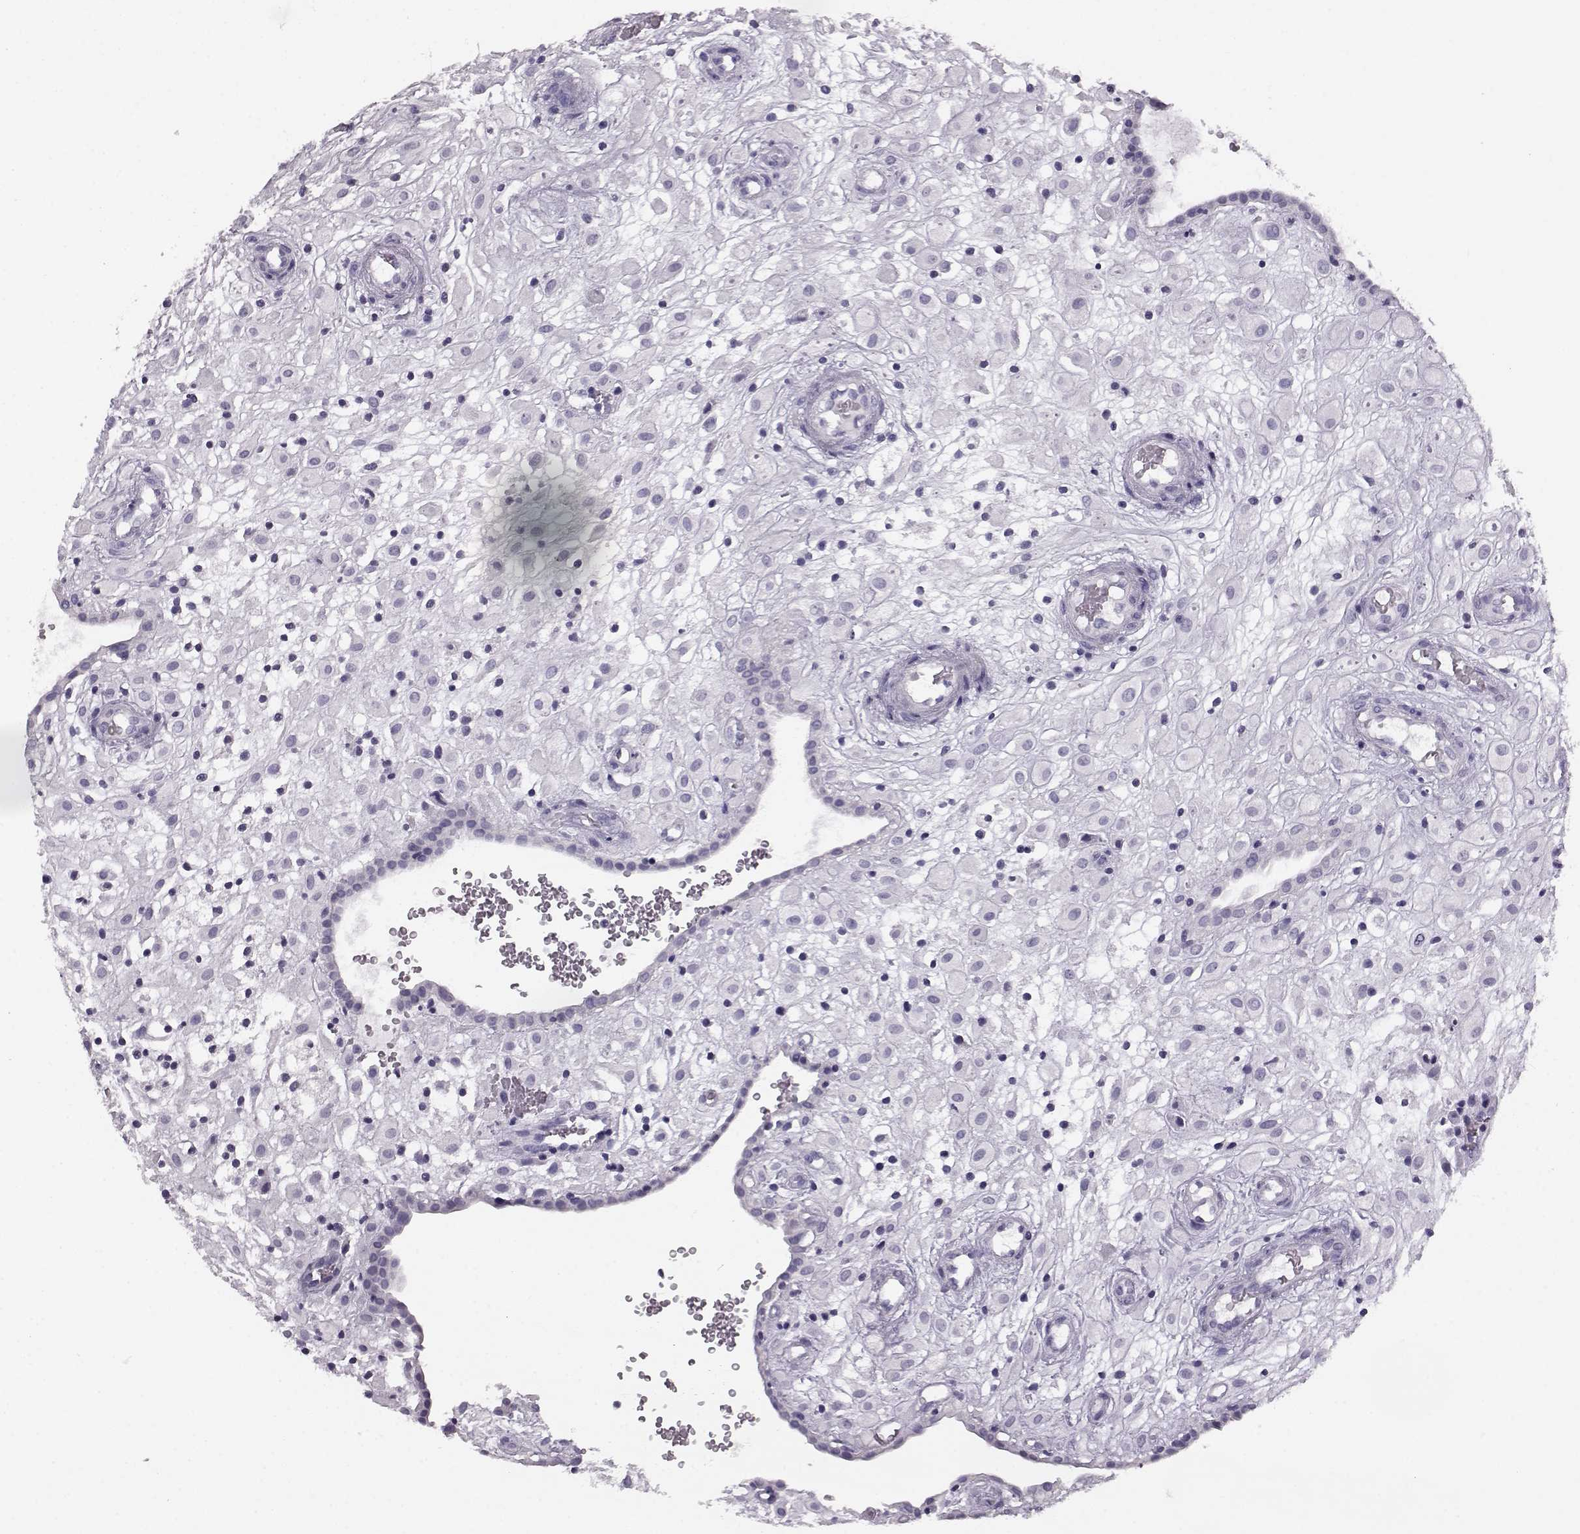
{"staining": {"intensity": "negative", "quantity": "none", "location": "none"}, "tissue": "placenta", "cell_type": "Decidual cells", "image_type": "normal", "snomed": [{"axis": "morphology", "description": "Normal tissue, NOS"}, {"axis": "topography", "description": "Placenta"}], "caption": "This is a histopathology image of immunohistochemistry staining of benign placenta, which shows no expression in decidual cells. The staining is performed using DAB (3,3'-diaminobenzidine) brown chromogen with nuclei counter-stained in using hematoxylin.", "gene": "BFSP2", "patient": {"sex": "female", "age": 24}}